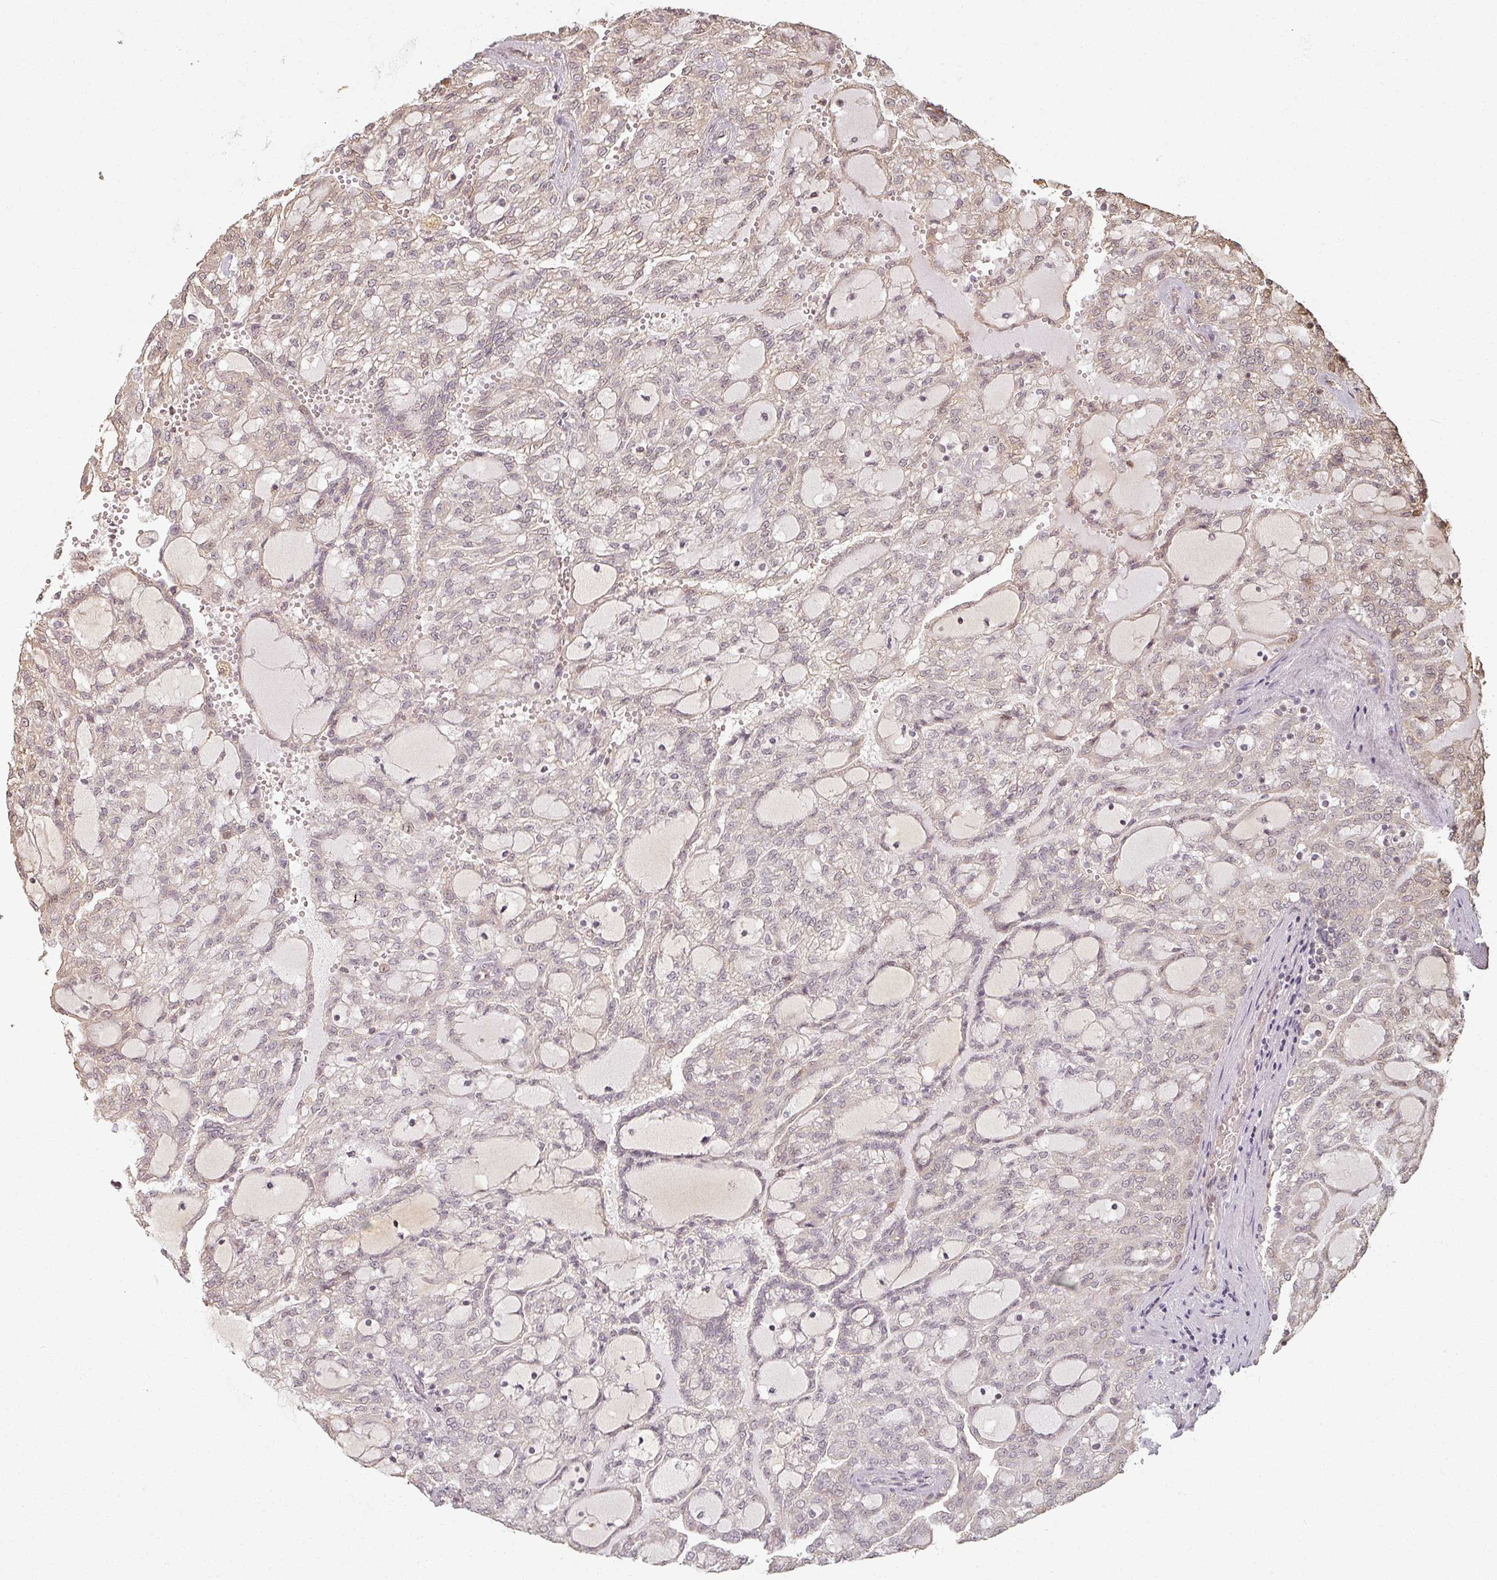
{"staining": {"intensity": "weak", "quantity": "25%-75%", "location": "nuclear"}, "tissue": "renal cancer", "cell_type": "Tumor cells", "image_type": "cancer", "snomed": [{"axis": "morphology", "description": "Adenocarcinoma, NOS"}, {"axis": "topography", "description": "Kidney"}], "caption": "Tumor cells demonstrate weak nuclear expression in approximately 25%-75% of cells in renal cancer.", "gene": "MED19", "patient": {"sex": "male", "age": 63}}